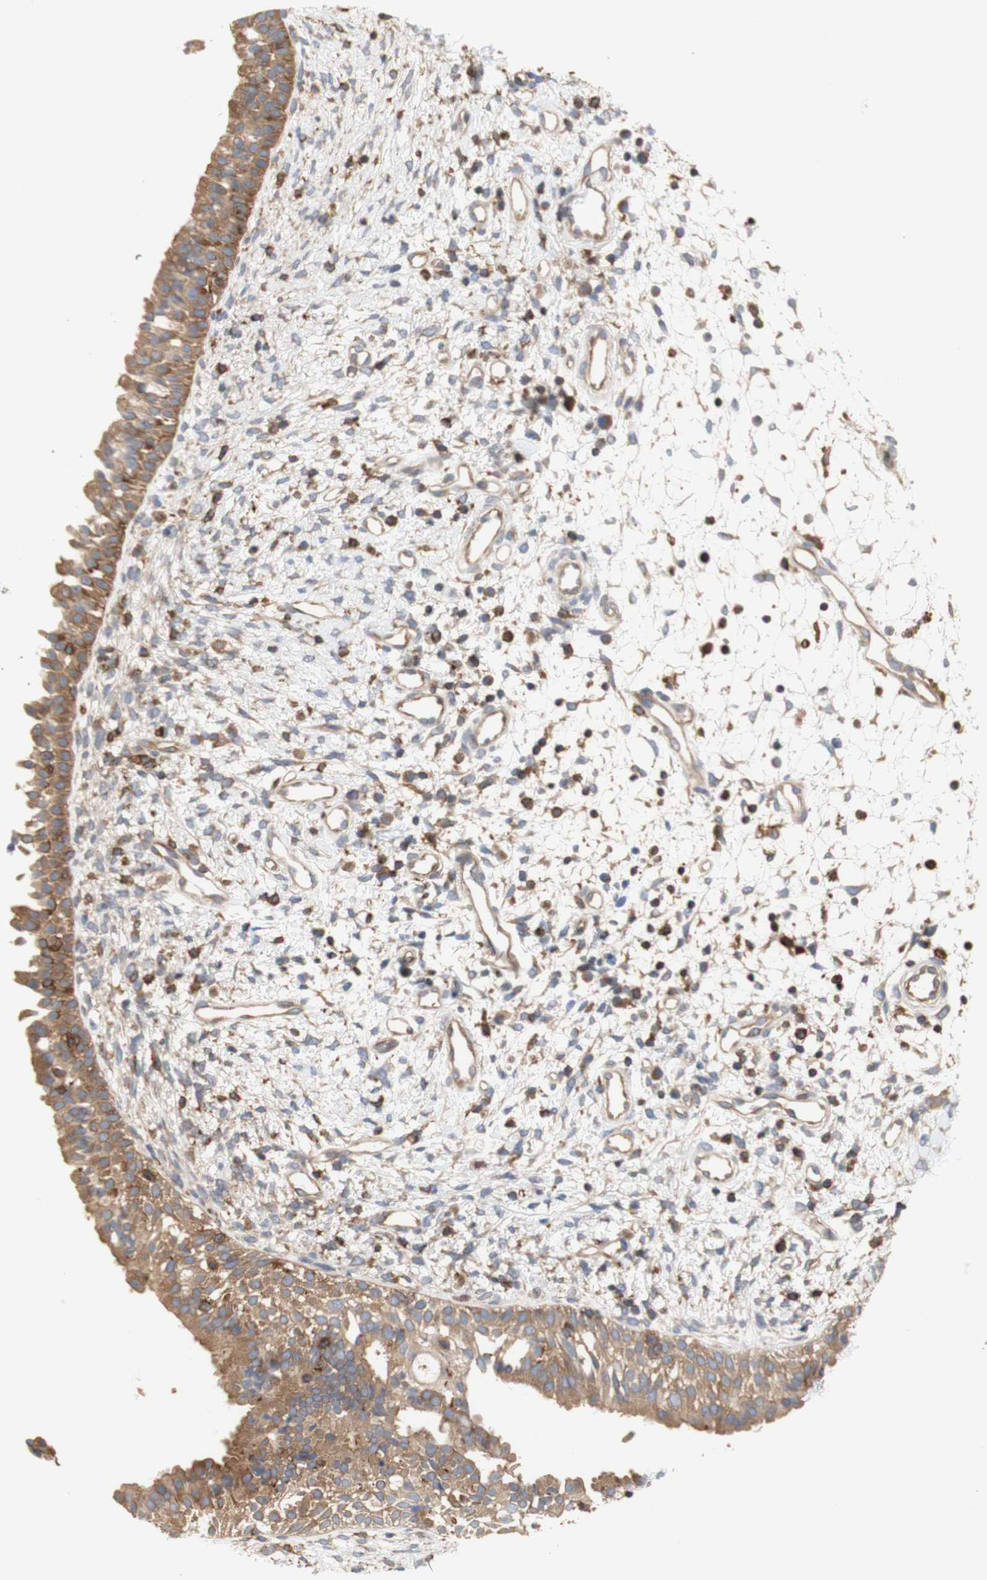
{"staining": {"intensity": "moderate", "quantity": ">75%", "location": "cytoplasmic/membranous"}, "tissue": "nasopharynx", "cell_type": "Respiratory epithelial cells", "image_type": "normal", "snomed": [{"axis": "morphology", "description": "Normal tissue, NOS"}, {"axis": "topography", "description": "Nasopharynx"}], "caption": "Respiratory epithelial cells demonstrate medium levels of moderate cytoplasmic/membranous staining in approximately >75% of cells in benign human nasopharynx.", "gene": "IKBKG", "patient": {"sex": "male", "age": 22}}